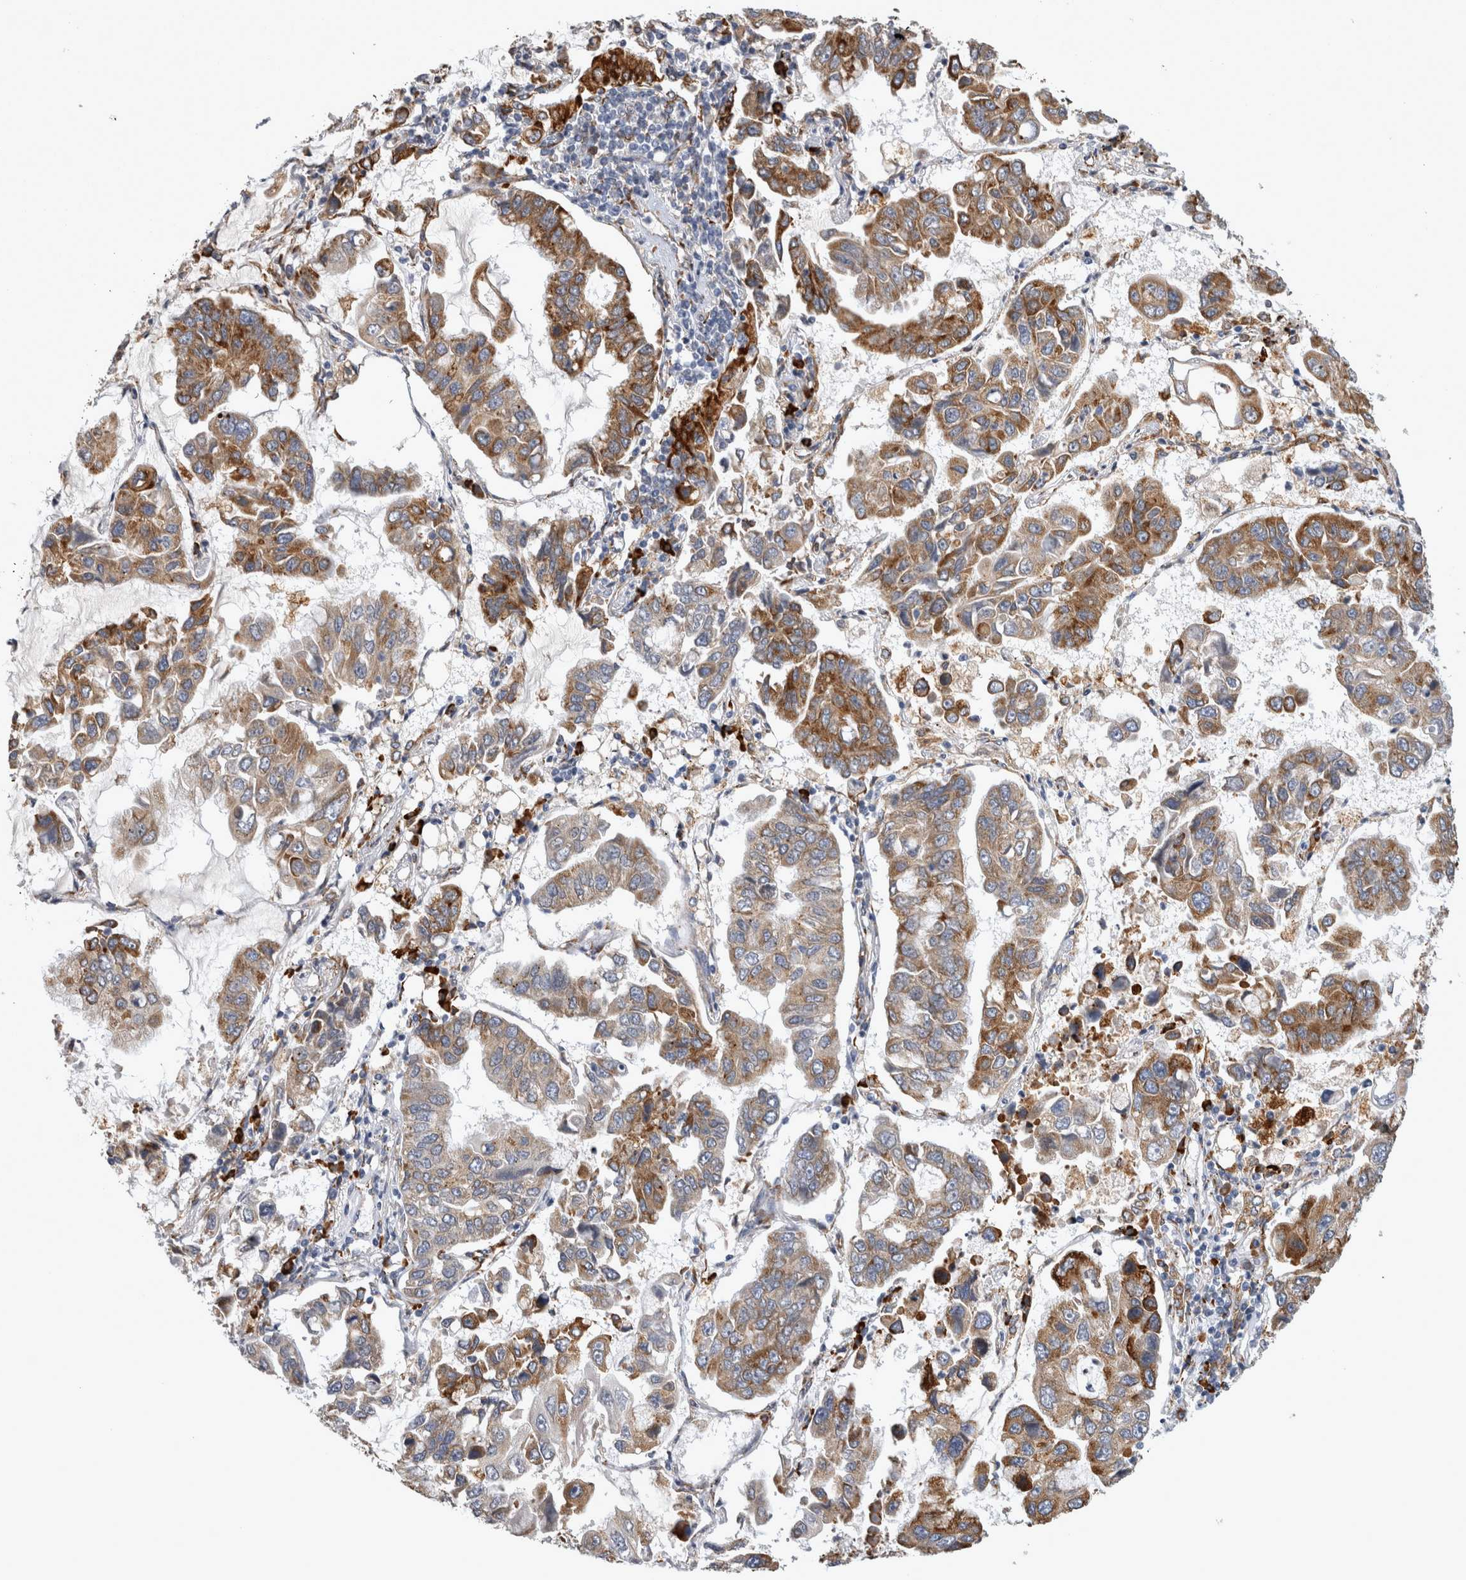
{"staining": {"intensity": "moderate", "quantity": ">75%", "location": "cytoplasmic/membranous"}, "tissue": "lung cancer", "cell_type": "Tumor cells", "image_type": "cancer", "snomed": [{"axis": "morphology", "description": "Adenocarcinoma, NOS"}, {"axis": "topography", "description": "Lung"}], "caption": "Immunohistochemical staining of lung cancer demonstrates medium levels of moderate cytoplasmic/membranous positivity in approximately >75% of tumor cells. The staining is performed using DAB brown chromogen to label protein expression. The nuclei are counter-stained blue using hematoxylin.", "gene": "FHIP2B", "patient": {"sex": "male", "age": 64}}